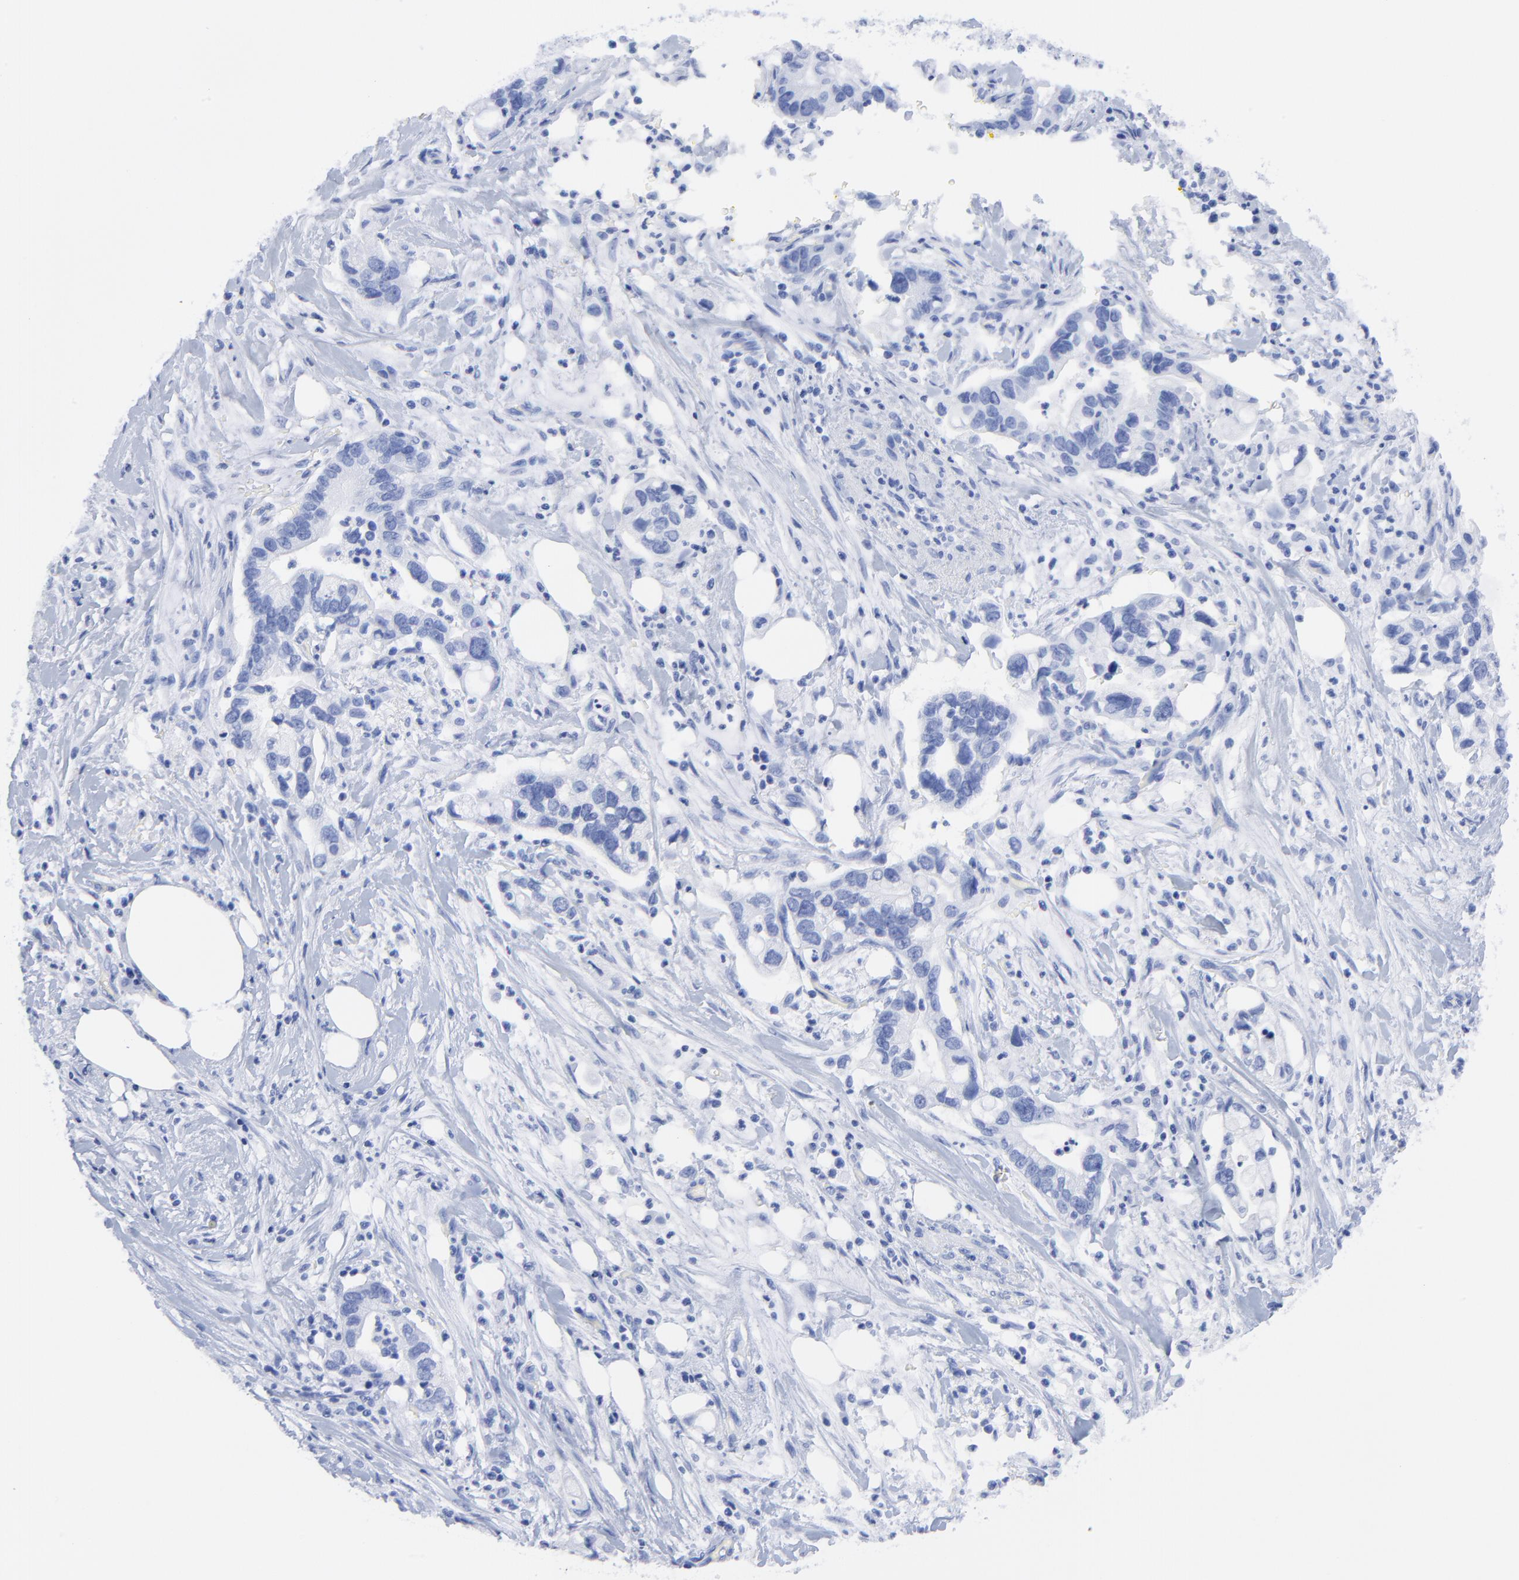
{"staining": {"intensity": "weak", "quantity": "<25%", "location": "cytoplasmic/membranous"}, "tissue": "pancreatic cancer", "cell_type": "Tumor cells", "image_type": "cancer", "snomed": [{"axis": "morphology", "description": "Adenocarcinoma, NOS"}, {"axis": "topography", "description": "Pancreas"}], "caption": "Immunohistochemical staining of pancreatic adenocarcinoma displays no significant staining in tumor cells.", "gene": "THAP7", "patient": {"sex": "male", "age": 70}}